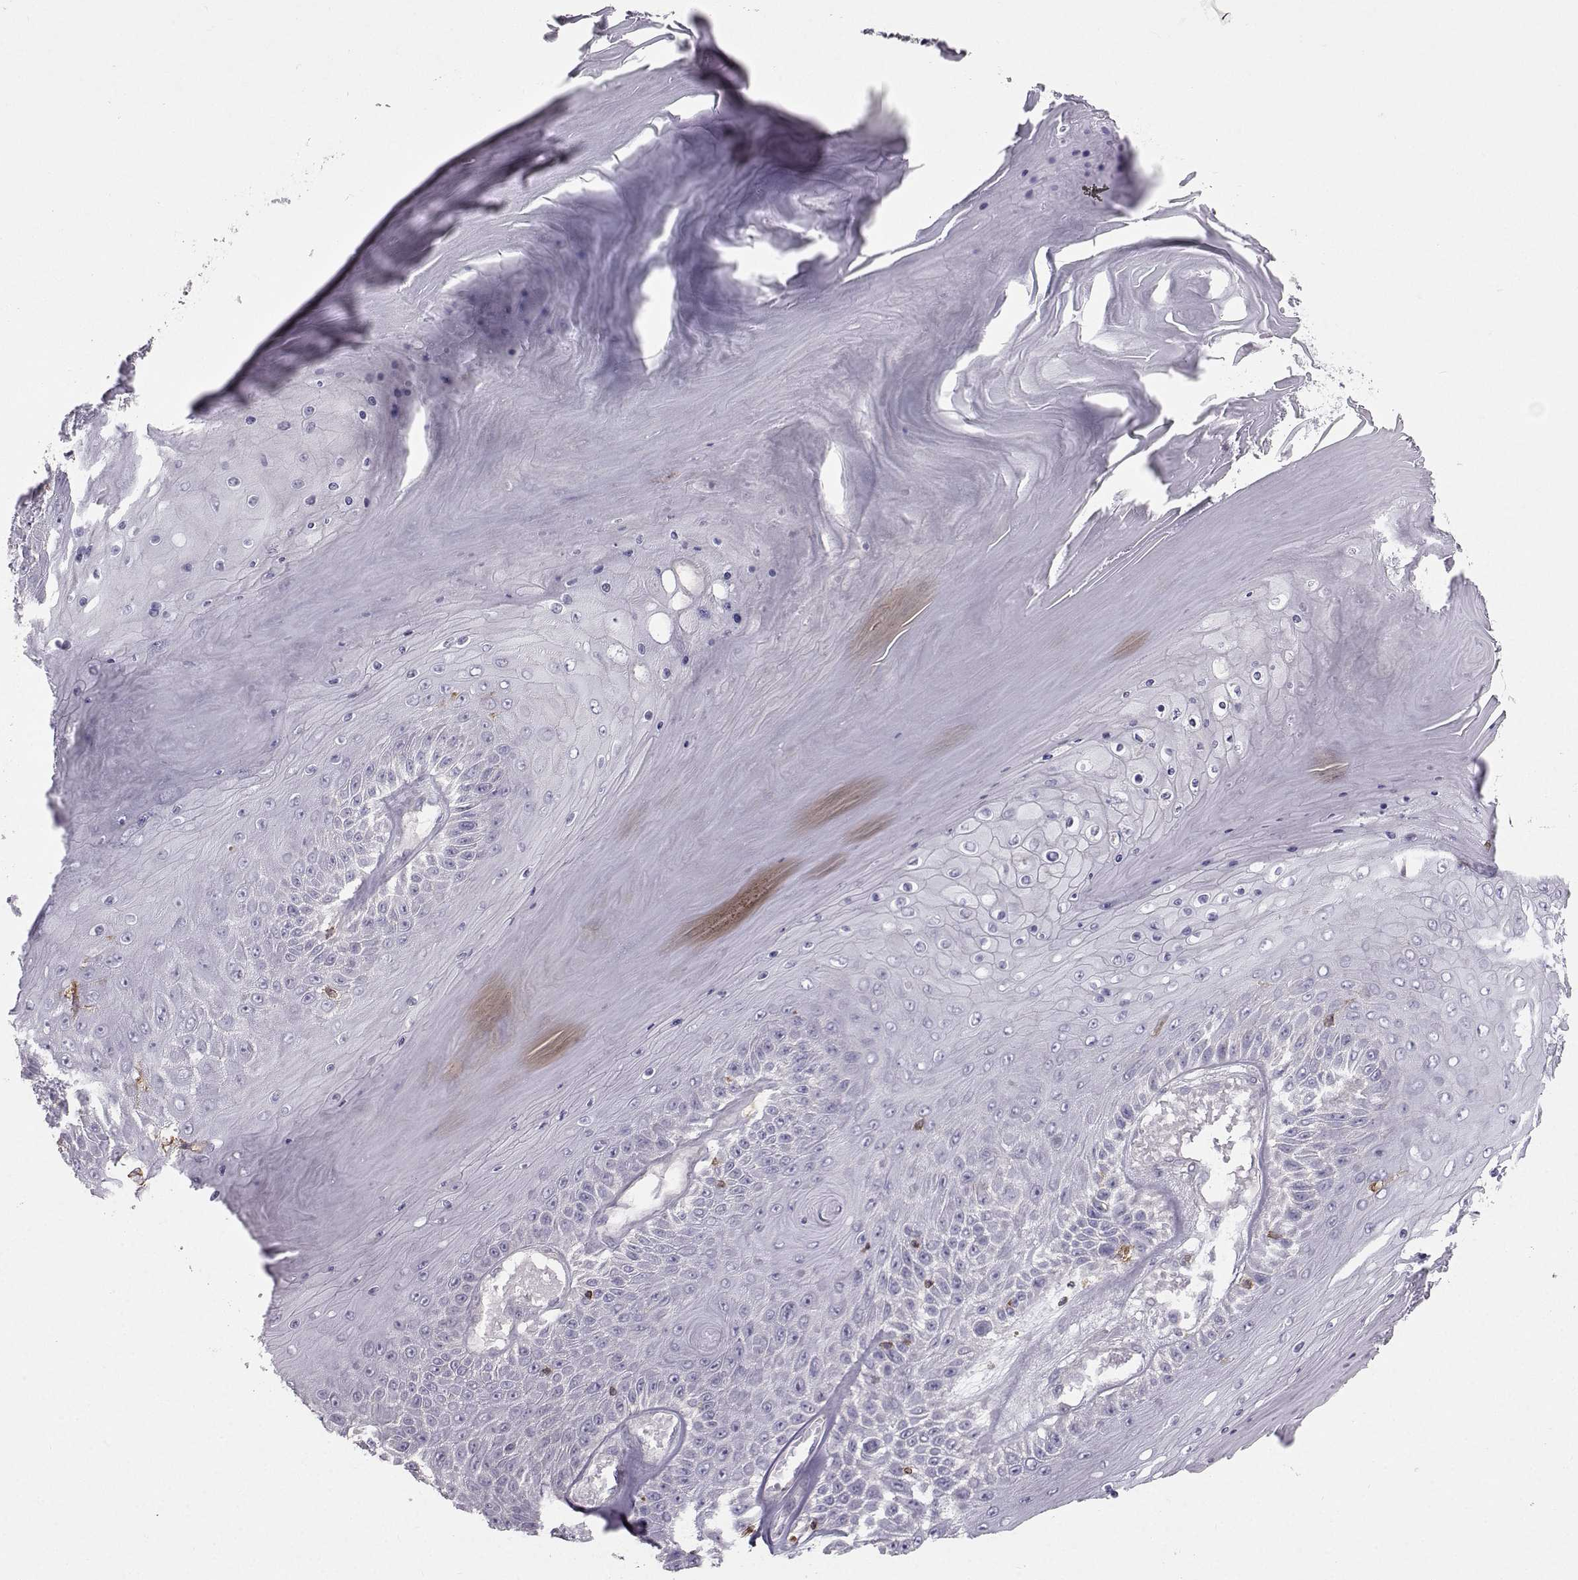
{"staining": {"intensity": "negative", "quantity": "none", "location": "none"}, "tissue": "skin cancer", "cell_type": "Tumor cells", "image_type": "cancer", "snomed": [{"axis": "morphology", "description": "Squamous cell carcinoma, NOS"}, {"axis": "topography", "description": "Skin"}], "caption": "A micrograph of skin squamous cell carcinoma stained for a protein exhibits no brown staining in tumor cells.", "gene": "ZBTB32", "patient": {"sex": "male", "age": 62}}